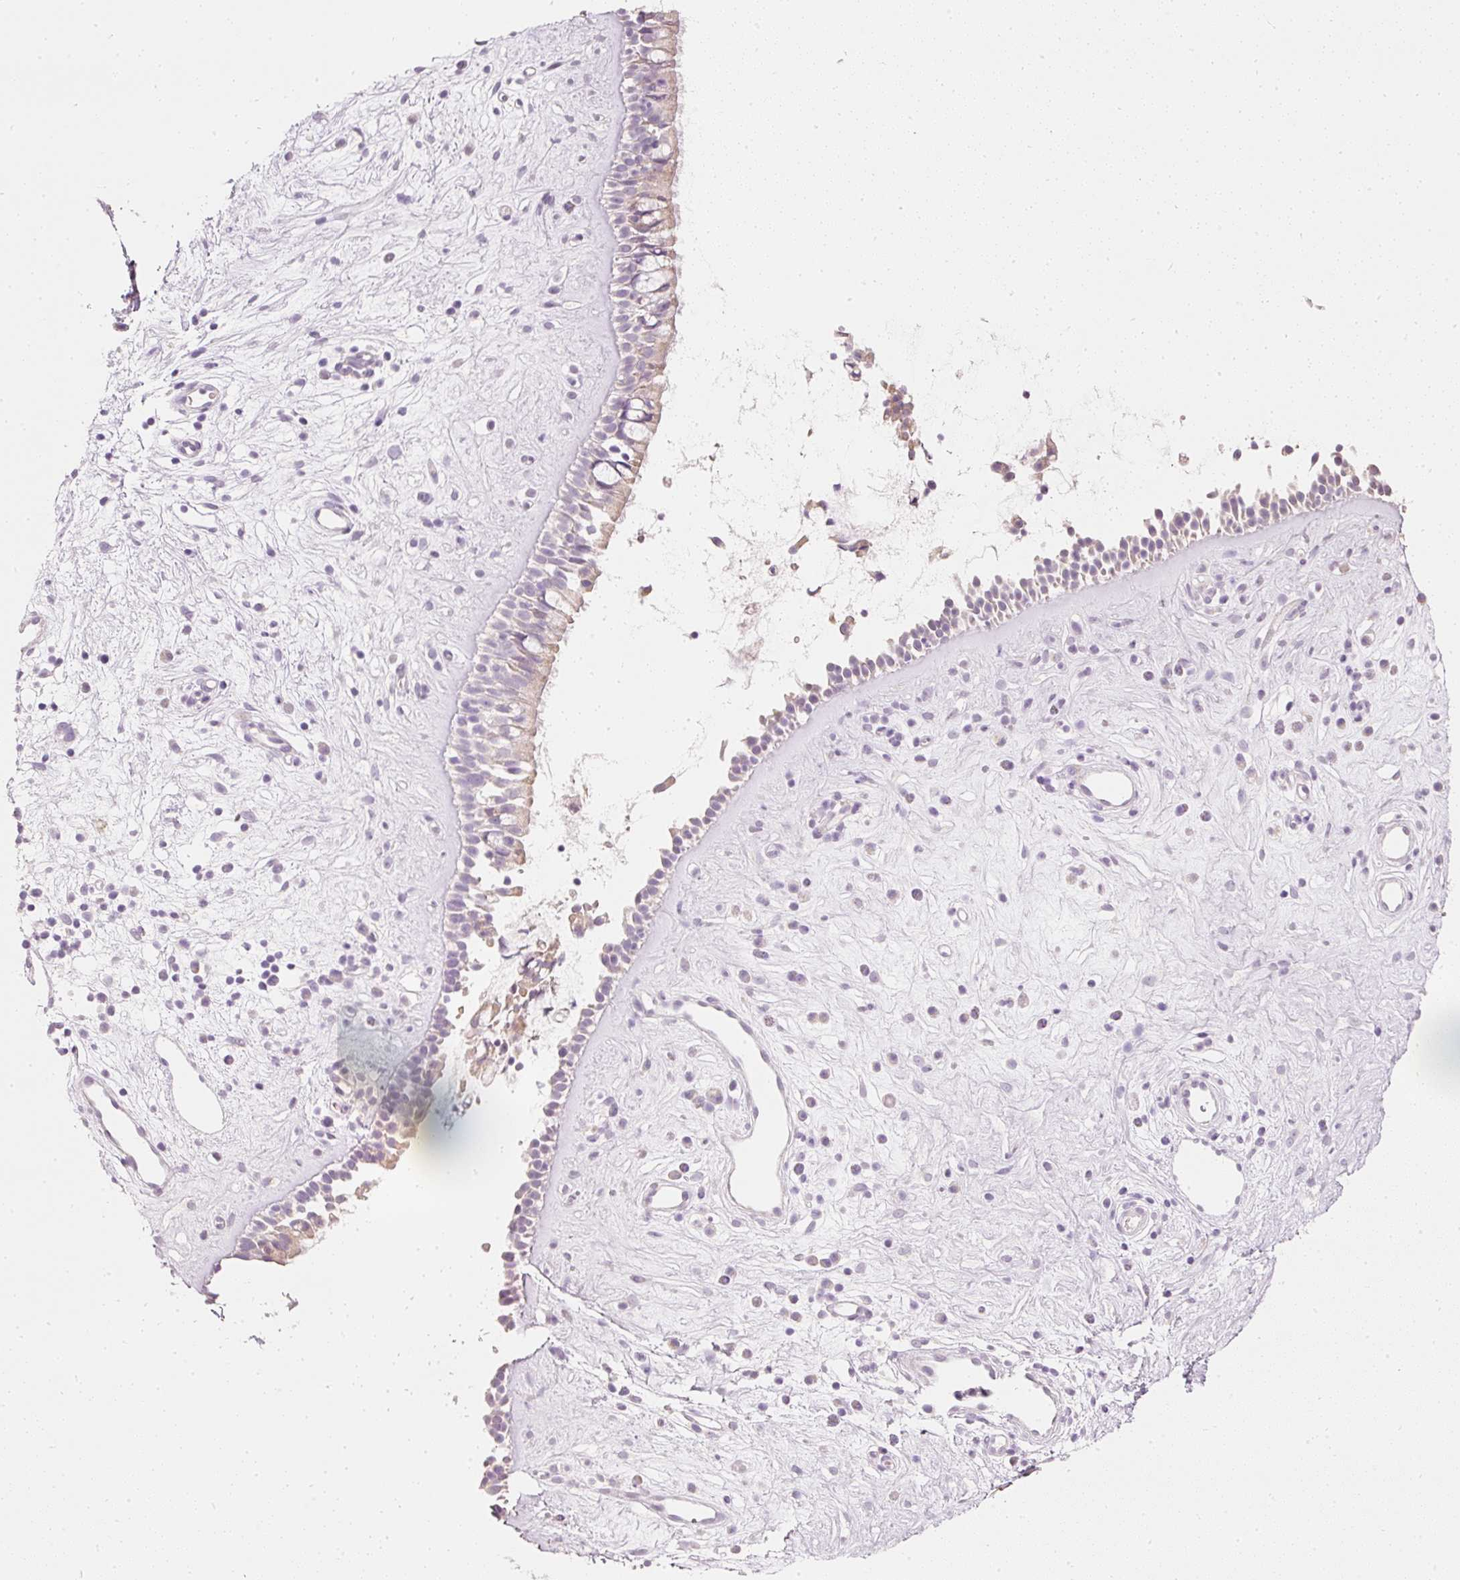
{"staining": {"intensity": "weak", "quantity": "<25%", "location": "cytoplasmic/membranous"}, "tissue": "nasopharynx", "cell_type": "Respiratory epithelial cells", "image_type": "normal", "snomed": [{"axis": "morphology", "description": "Normal tissue, NOS"}, {"axis": "topography", "description": "Nasopharynx"}], "caption": "Protein analysis of normal nasopharynx displays no significant expression in respiratory epithelial cells.", "gene": "ELAVL3", "patient": {"sex": "male", "age": 32}}